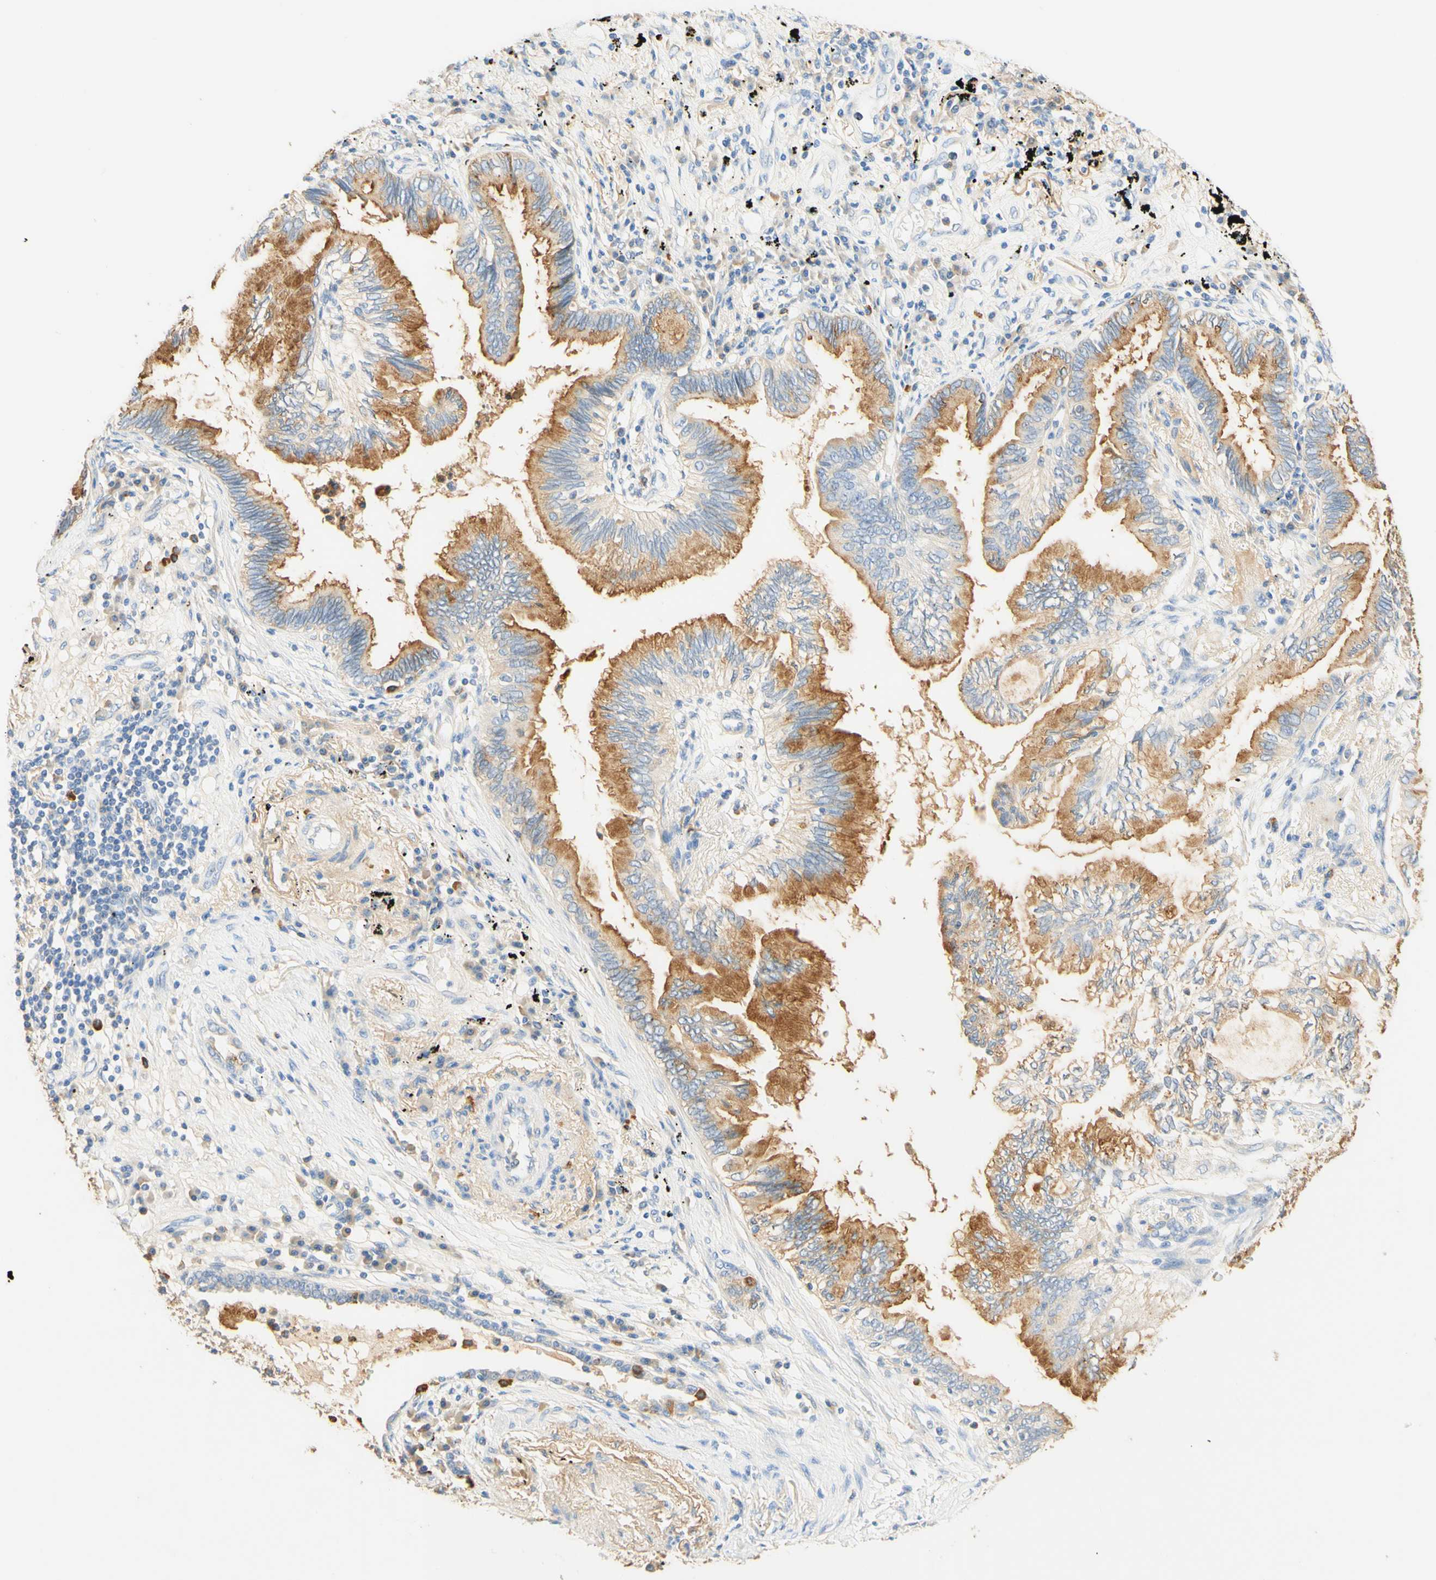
{"staining": {"intensity": "moderate", "quantity": ">75%", "location": "cytoplasmic/membranous"}, "tissue": "lung cancer", "cell_type": "Tumor cells", "image_type": "cancer", "snomed": [{"axis": "morphology", "description": "Normal tissue, NOS"}, {"axis": "morphology", "description": "Adenocarcinoma, NOS"}, {"axis": "topography", "description": "Bronchus"}, {"axis": "topography", "description": "Lung"}], "caption": "A high-resolution image shows IHC staining of lung cancer (adenocarcinoma), which shows moderate cytoplasmic/membranous expression in approximately >75% of tumor cells. (Brightfield microscopy of DAB IHC at high magnification).", "gene": "CD63", "patient": {"sex": "female", "age": 70}}